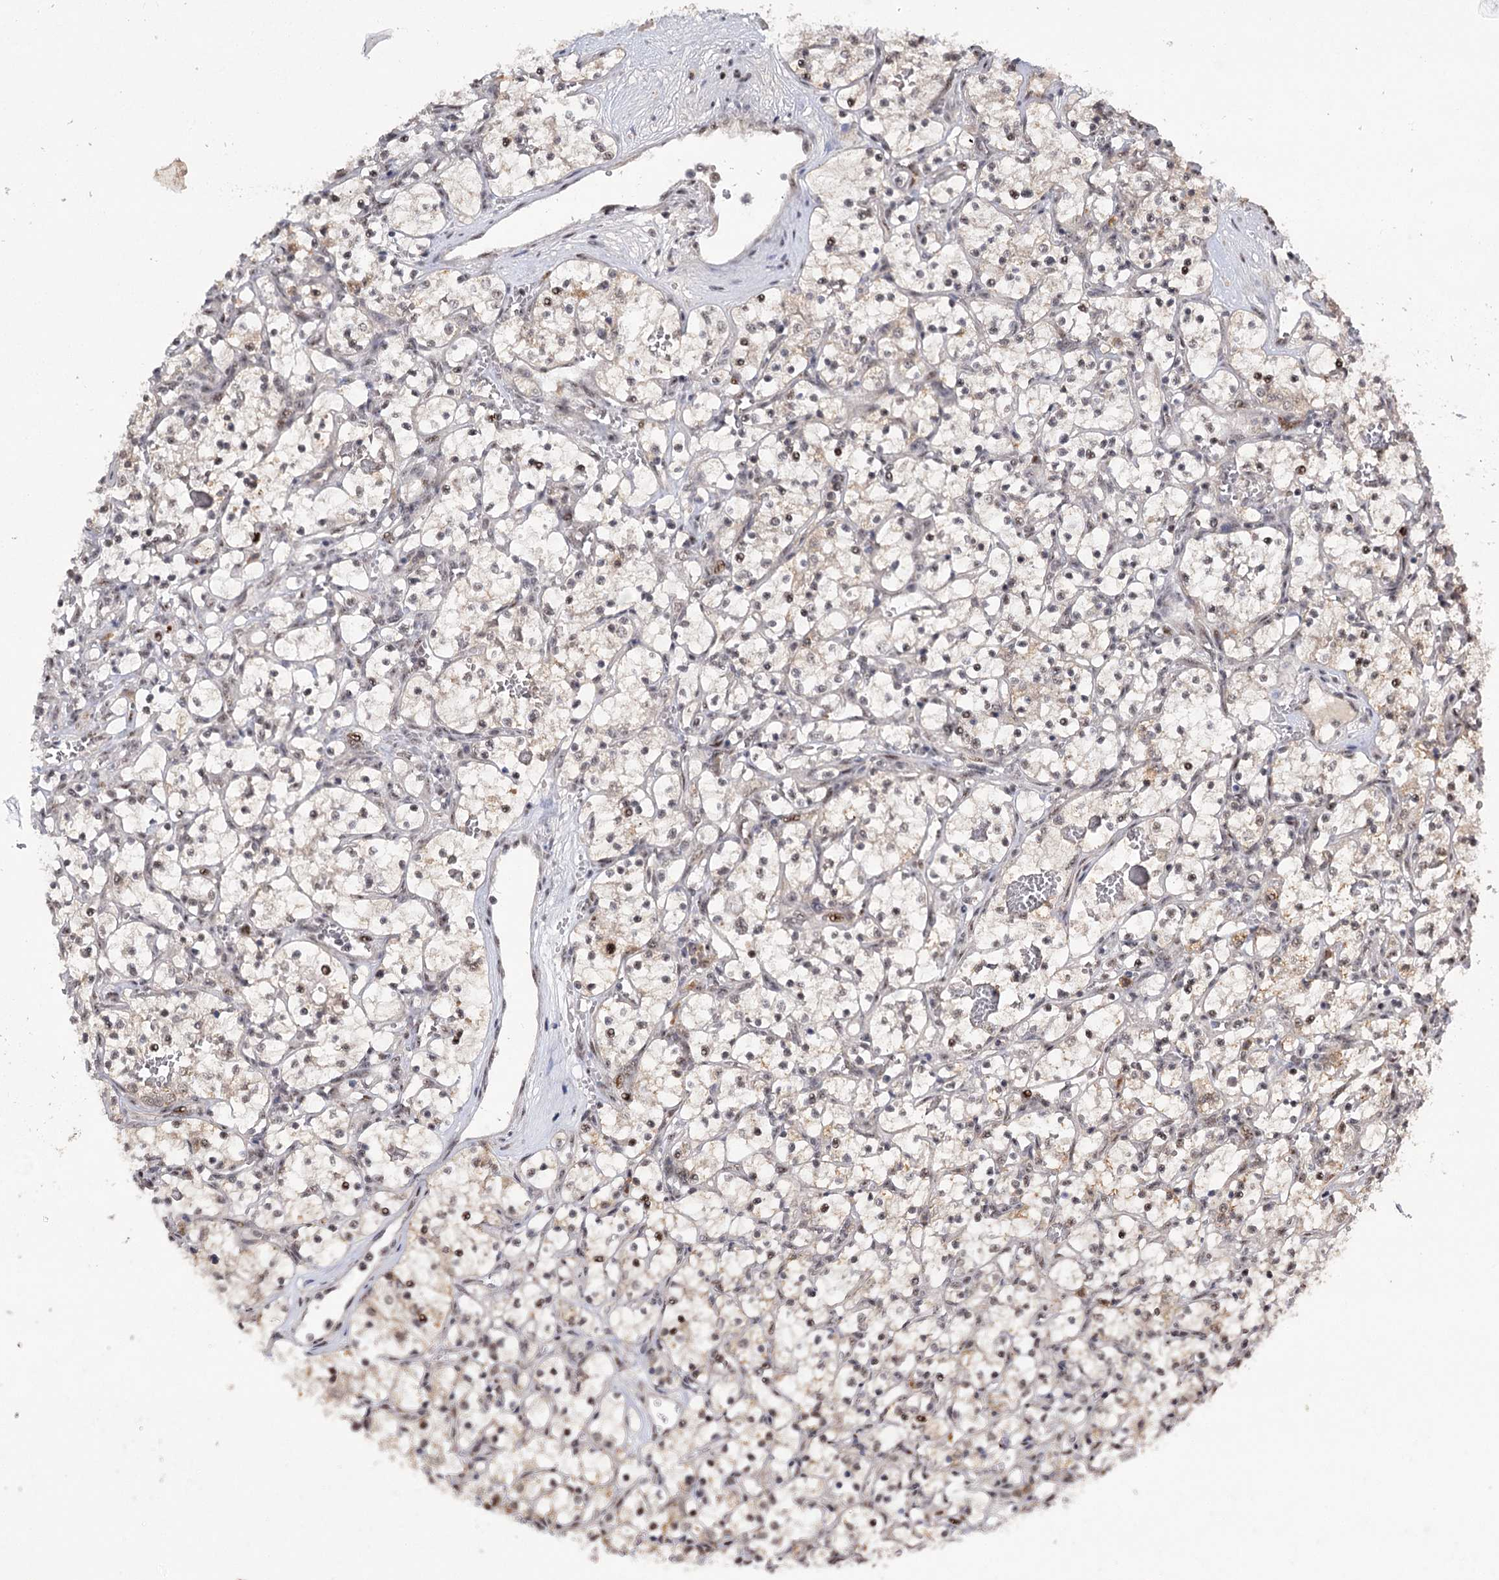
{"staining": {"intensity": "weak", "quantity": "25%-75%", "location": "nuclear"}, "tissue": "renal cancer", "cell_type": "Tumor cells", "image_type": "cancer", "snomed": [{"axis": "morphology", "description": "Adenocarcinoma, NOS"}, {"axis": "topography", "description": "Kidney"}], "caption": "Human adenocarcinoma (renal) stained with a brown dye exhibits weak nuclear positive positivity in approximately 25%-75% of tumor cells.", "gene": "PYROXD1", "patient": {"sex": "female", "age": 69}}